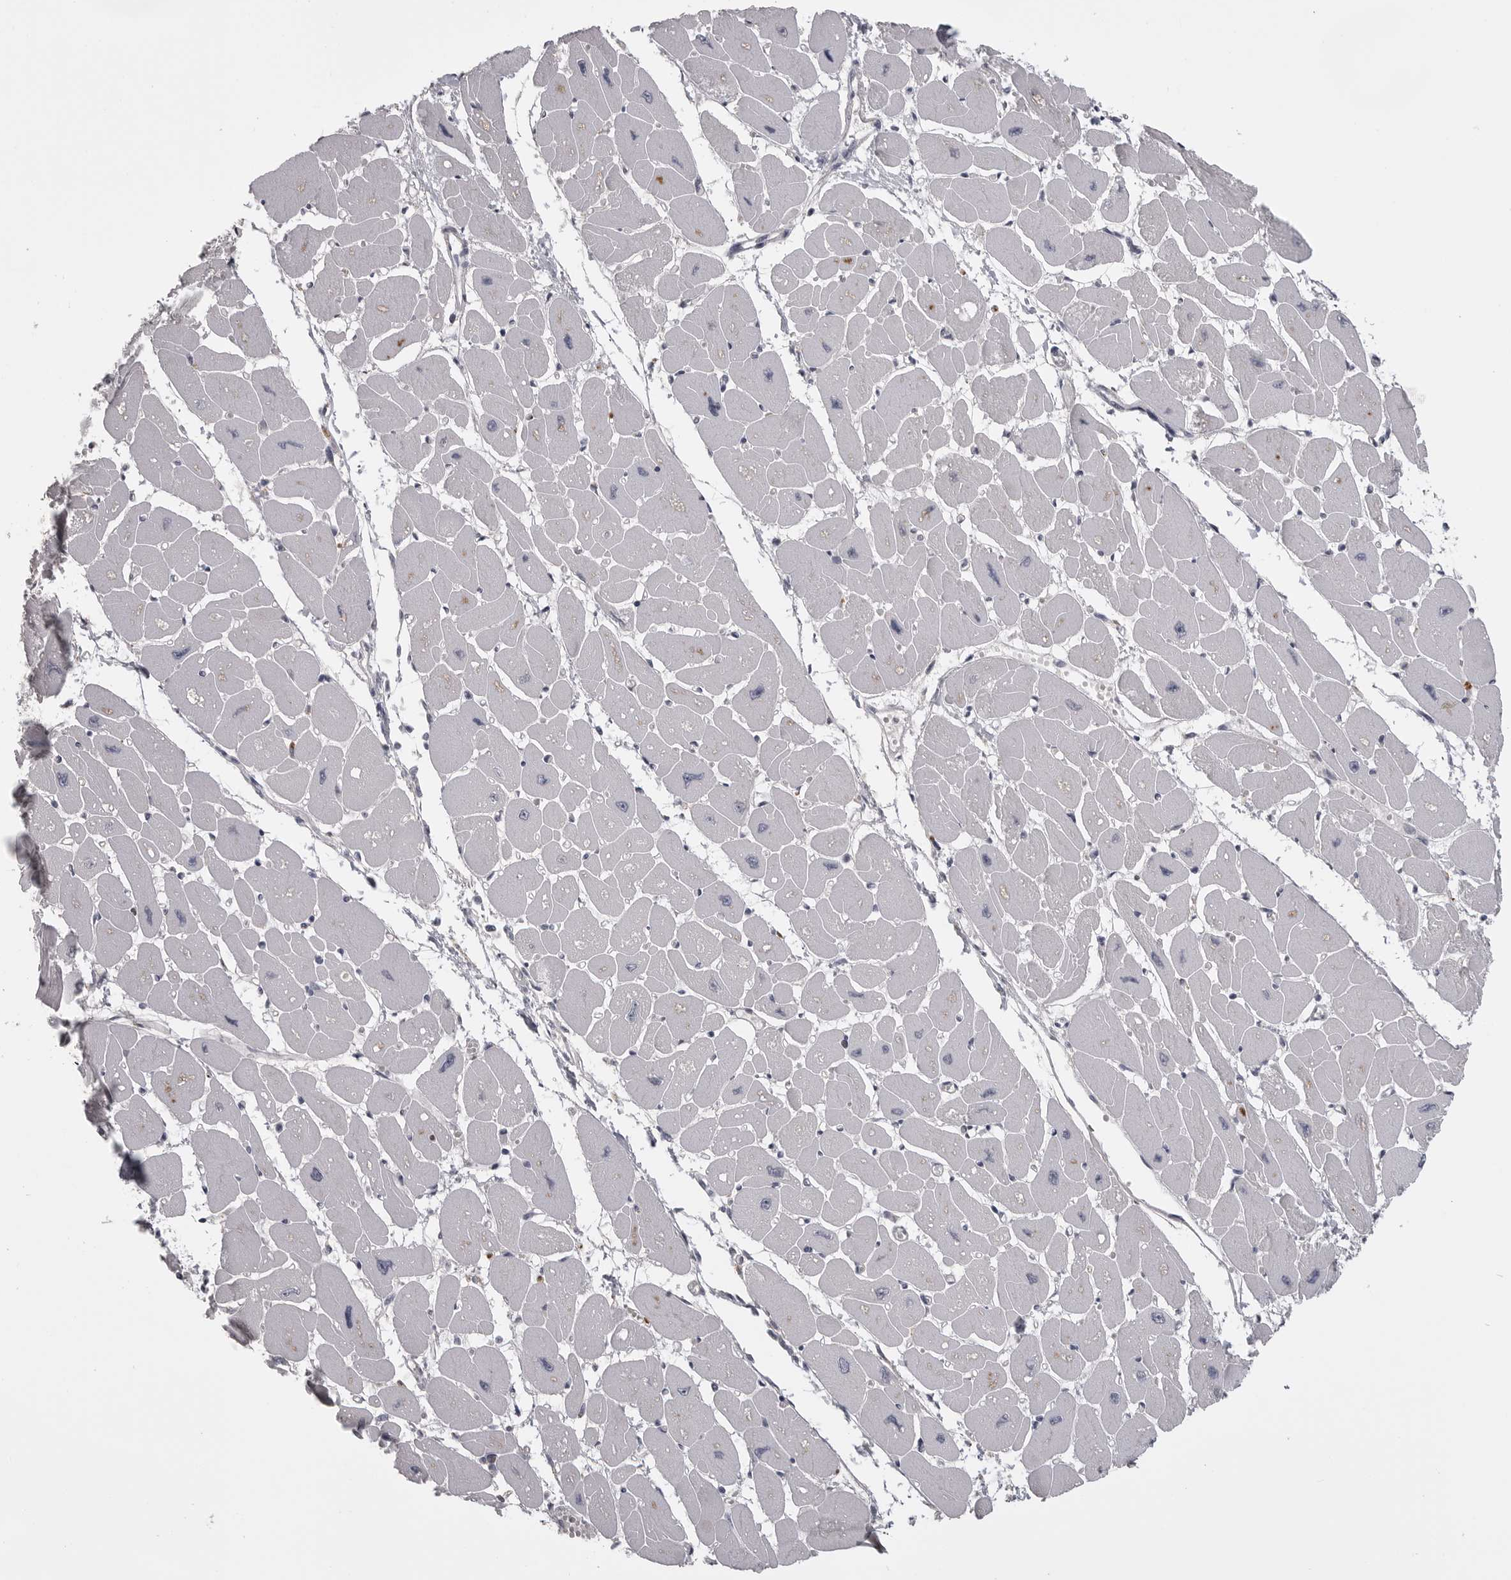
{"staining": {"intensity": "negative", "quantity": "none", "location": "none"}, "tissue": "heart muscle", "cell_type": "Cardiomyocytes", "image_type": "normal", "snomed": [{"axis": "morphology", "description": "Normal tissue, NOS"}, {"axis": "topography", "description": "Heart"}], "caption": "Immunohistochemistry (IHC) photomicrograph of benign heart muscle: heart muscle stained with DAB (3,3'-diaminobenzidine) exhibits no significant protein staining in cardiomyocytes. (DAB (3,3'-diaminobenzidine) immunohistochemistry with hematoxylin counter stain).", "gene": "SERPING1", "patient": {"sex": "female", "age": 54}}